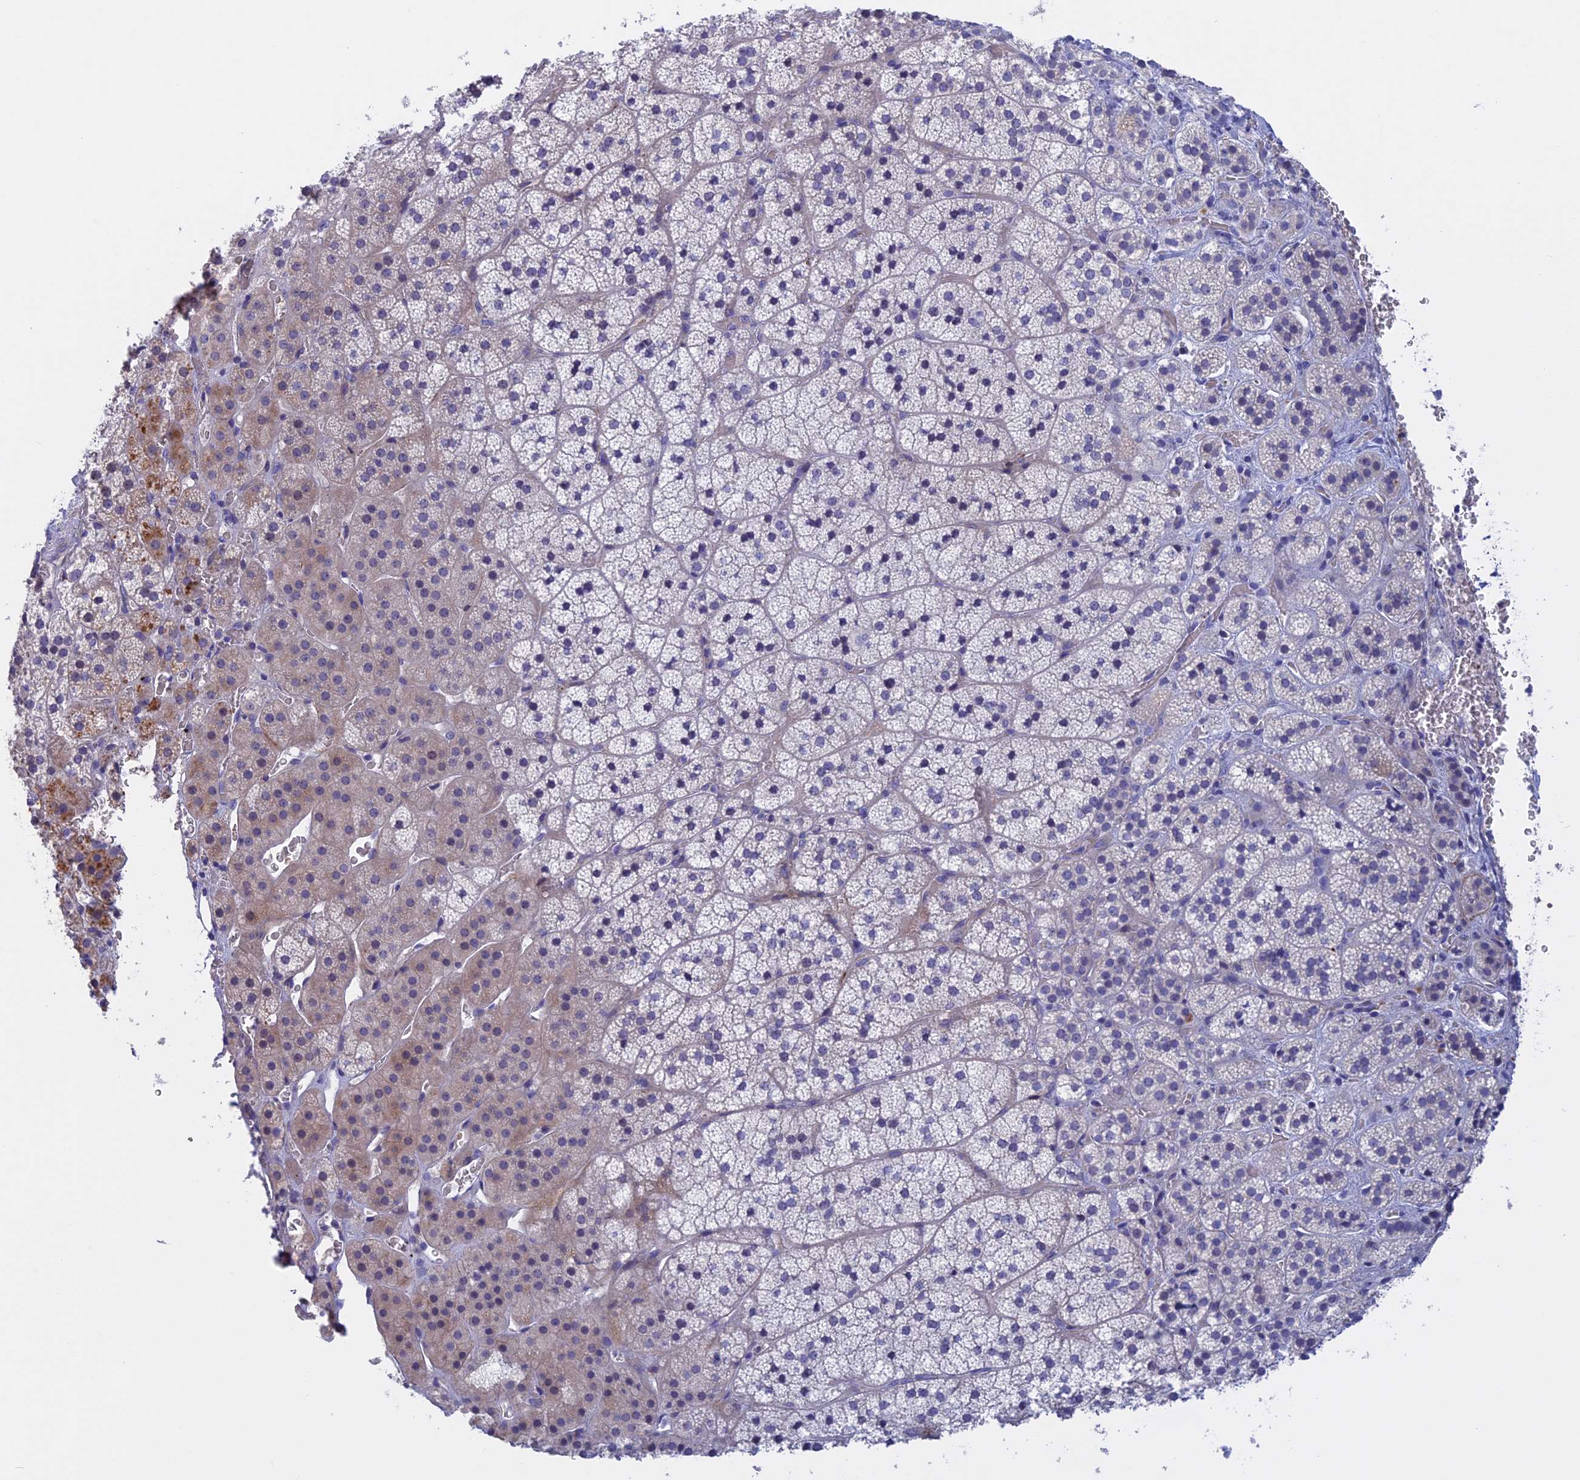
{"staining": {"intensity": "negative", "quantity": "none", "location": "none"}, "tissue": "adrenal gland", "cell_type": "Glandular cells", "image_type": "normal", "snomed": [{"axis": "morphology", "description": "Normal tissue, NOS"}, {"axis": "topography", "description": "Adrenal gland"}], "caption": "Glandular cells show no significant positivity in unremarkable adrenal gland. (Immunohistochemistry, brightfield microscopy, high magnification).", "gene": "SLC2A6", "patient": {"sex": "female", "age": 44}}